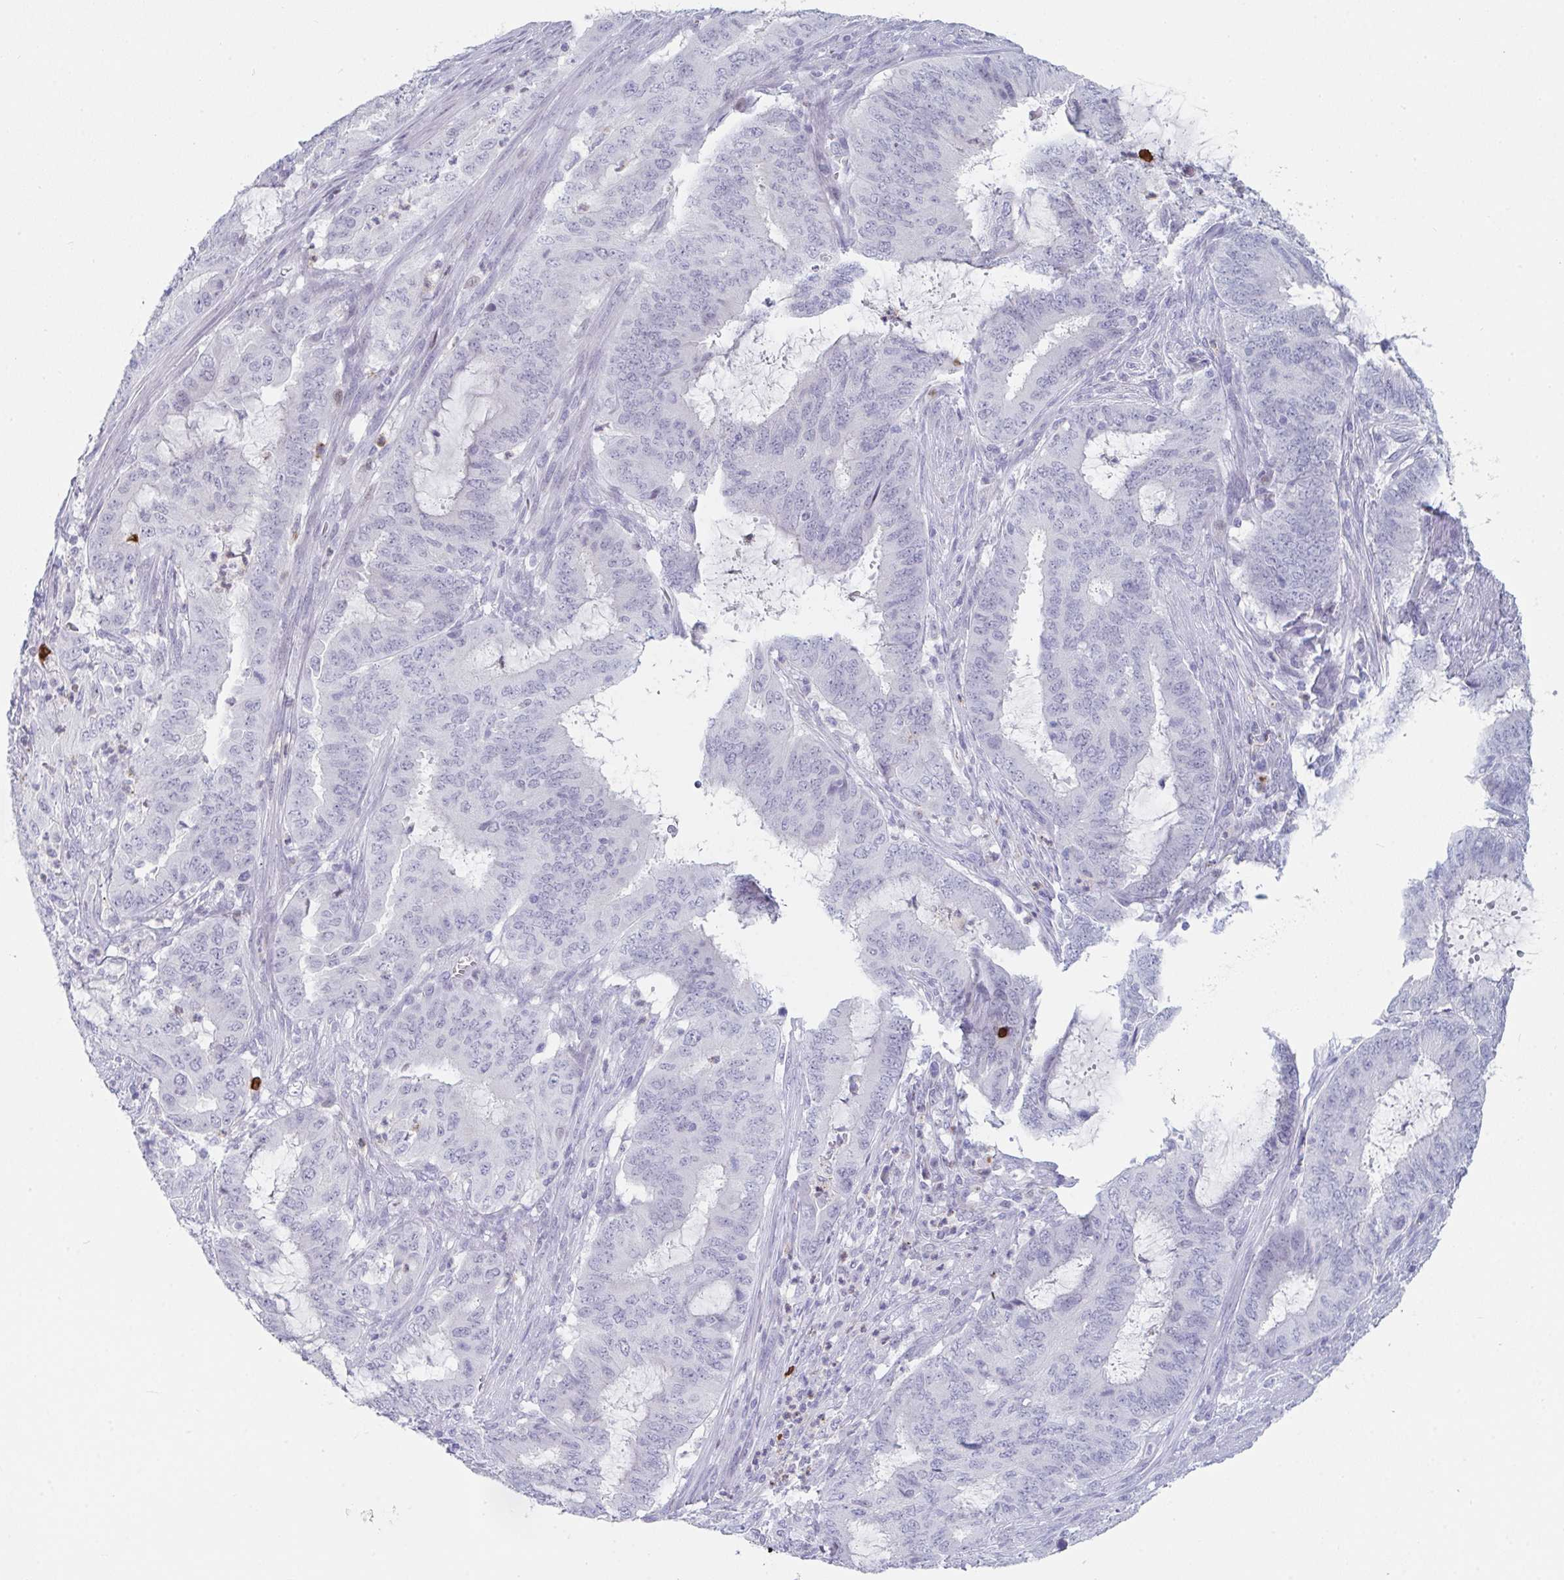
{"staining": {"intensity": "negative", "quantity": "none", "location": "none"}, "tissue": "endometrial cancer", "cell_type": "Tumor cells", "image_type": "cancer", "snomed": [{"axis": "morphology", "description": "Adenocarcinoma, NOS"}, {"axis": "topography", "description": "Endometrium"}], "caption": "There is no significant staining in tumor cells of adenocarcinoma (endometrial). (DAB (3,3'-diaminobenzidine) immunohistochemistry with hematoxylin counter stain).", "gene": "RUBCN", "patient": {"sex": "female", "age": 51}}